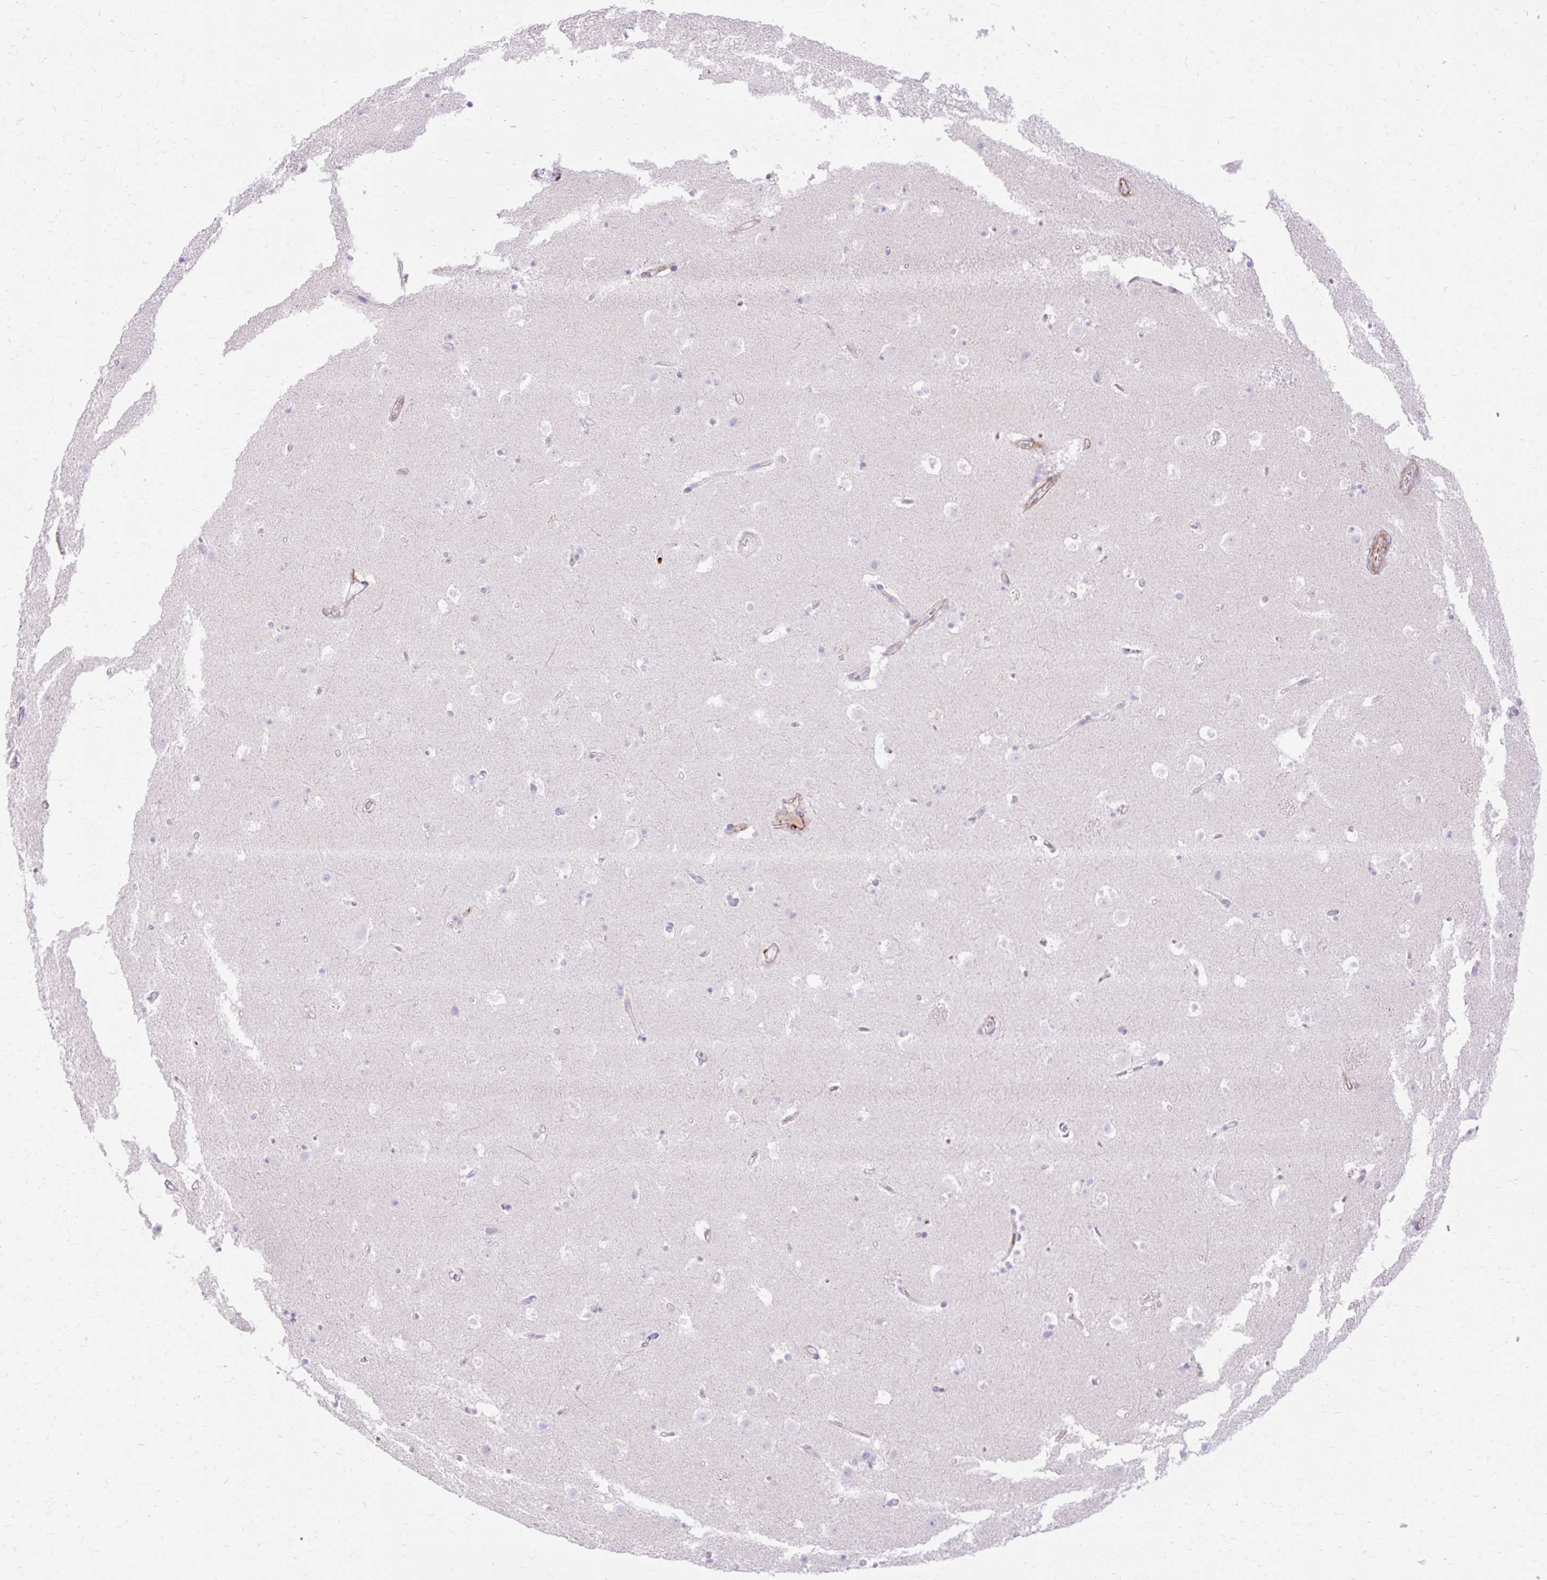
{"staining": {"intensity": "negative", "quantity": "none", "location": "none"}, "tissue": "caudate", "cell_type": "Glial cells", "image_type": "normal", "snomed": [{"axis": "morphology", "description": "Normal tissue, NOS"}, {"axis": "topography", "description": "Lateral ventricle wall"}], "caption": "IHC micrograph of normal caudate stained for a protein (brown), which shows no expression in glial cells. The staining is performed using DAB (3,3'-diaminobenzidine) brown chromogen with nuclei counter-stained in using hematoxylin.", "gene": "CORO7", "patient": {"sex": "male", "age": 37}}